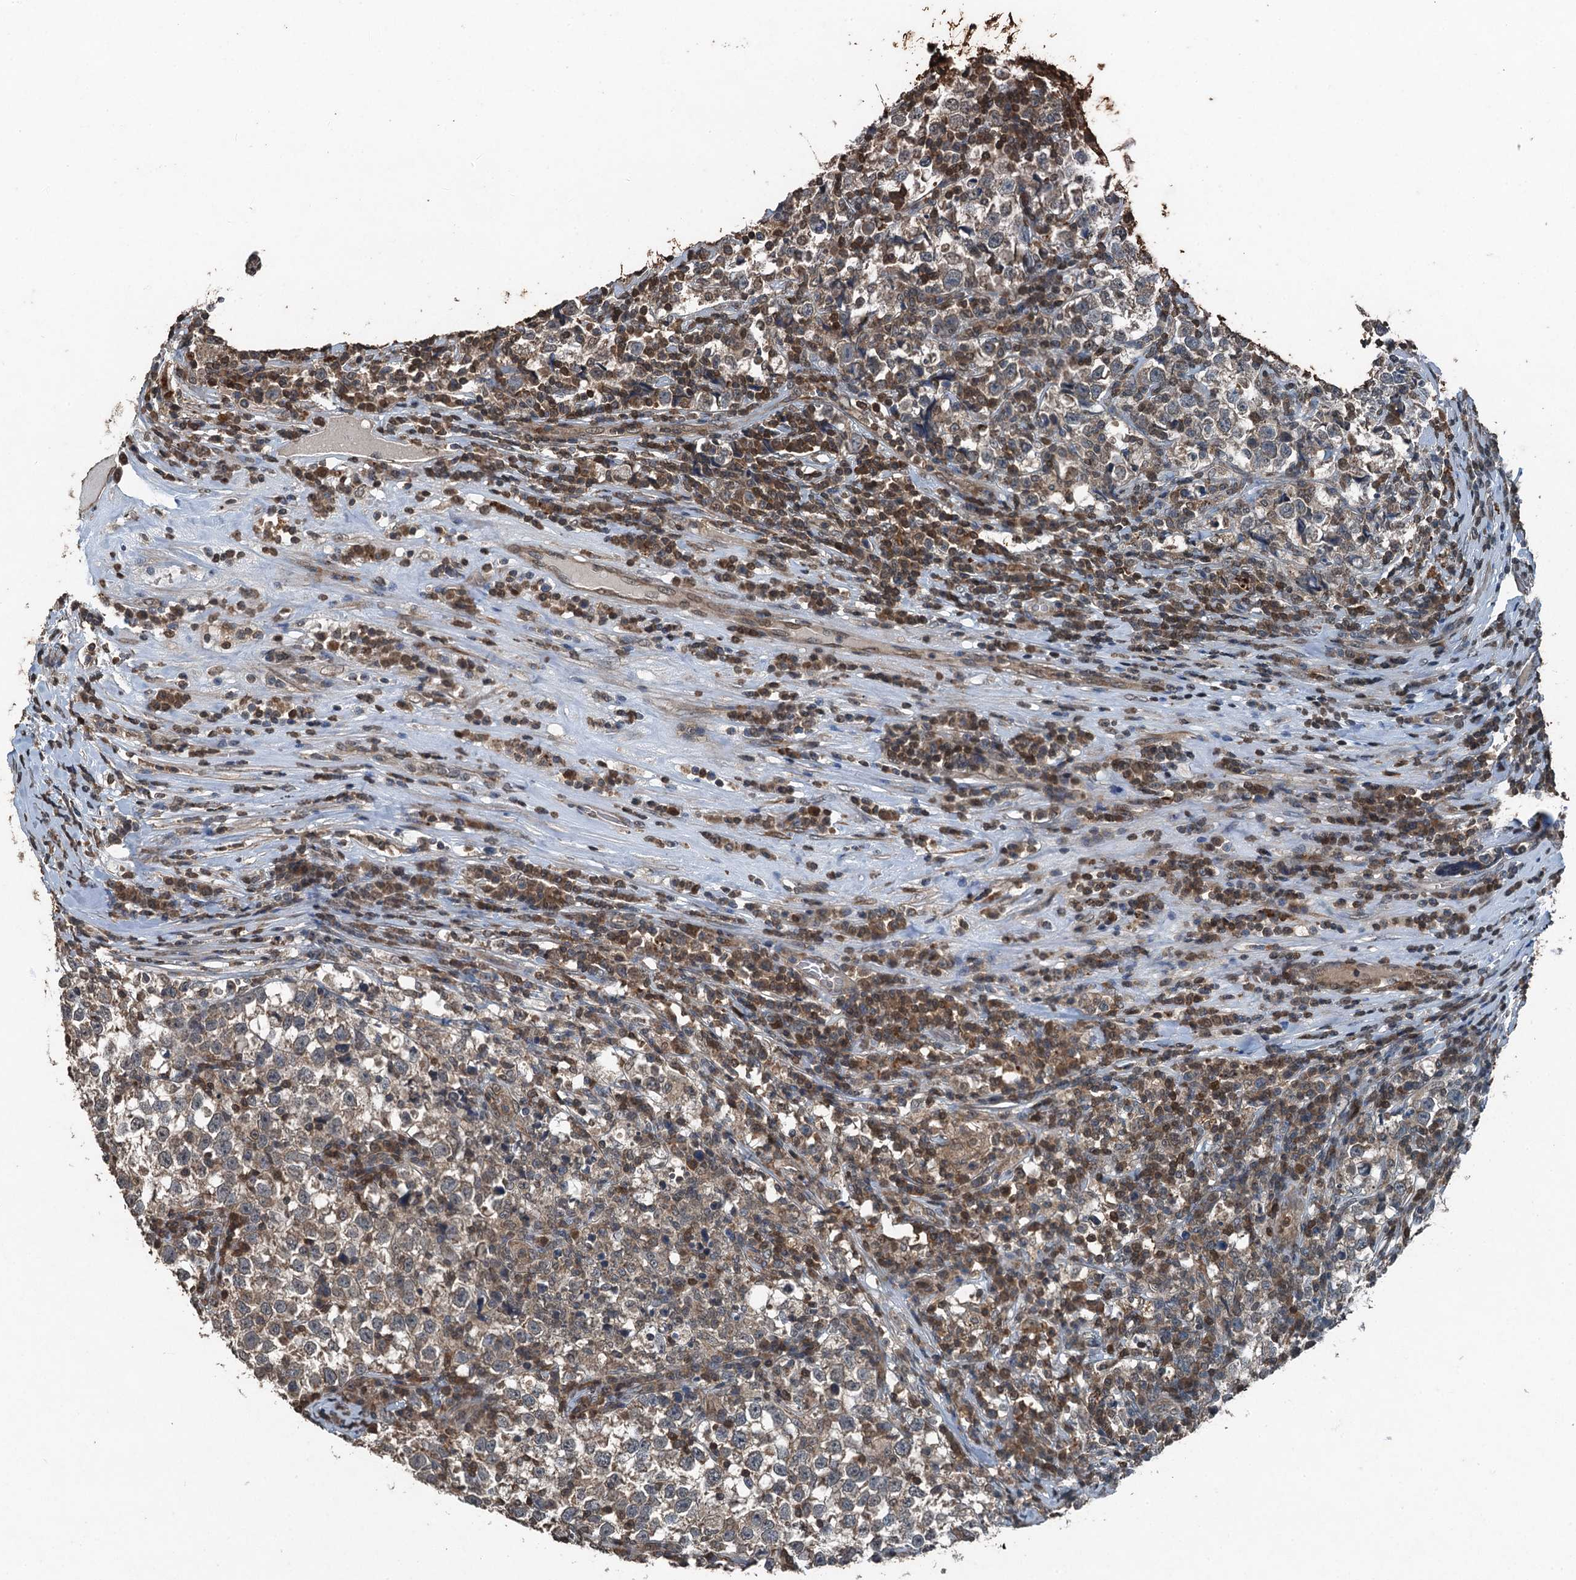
{"staining": {"intensity": "weak", "quantity": "25%-75%", "location": "cytoplasmic/membranous"}, "tissue": "testis cancer", "cell_type": "Tumor cells", "image_type": "cancer", "snomed": [{"axis": "morphology", "description": "Normal tissue, NOS"}, {"axis": "morphology", "description": "Seminoma, NOS"}, {"axis": "topography", "description": "Testis"}], "caption": "The micrograph demonstrates immunohistochemical staining of testis cancer. There is weak cytoplasmic/membranous positivity is identified in approximately 25%-75% of tumor cells.", "gene": "TCTN1", "patient": {"sex": "male", "age": 43}}